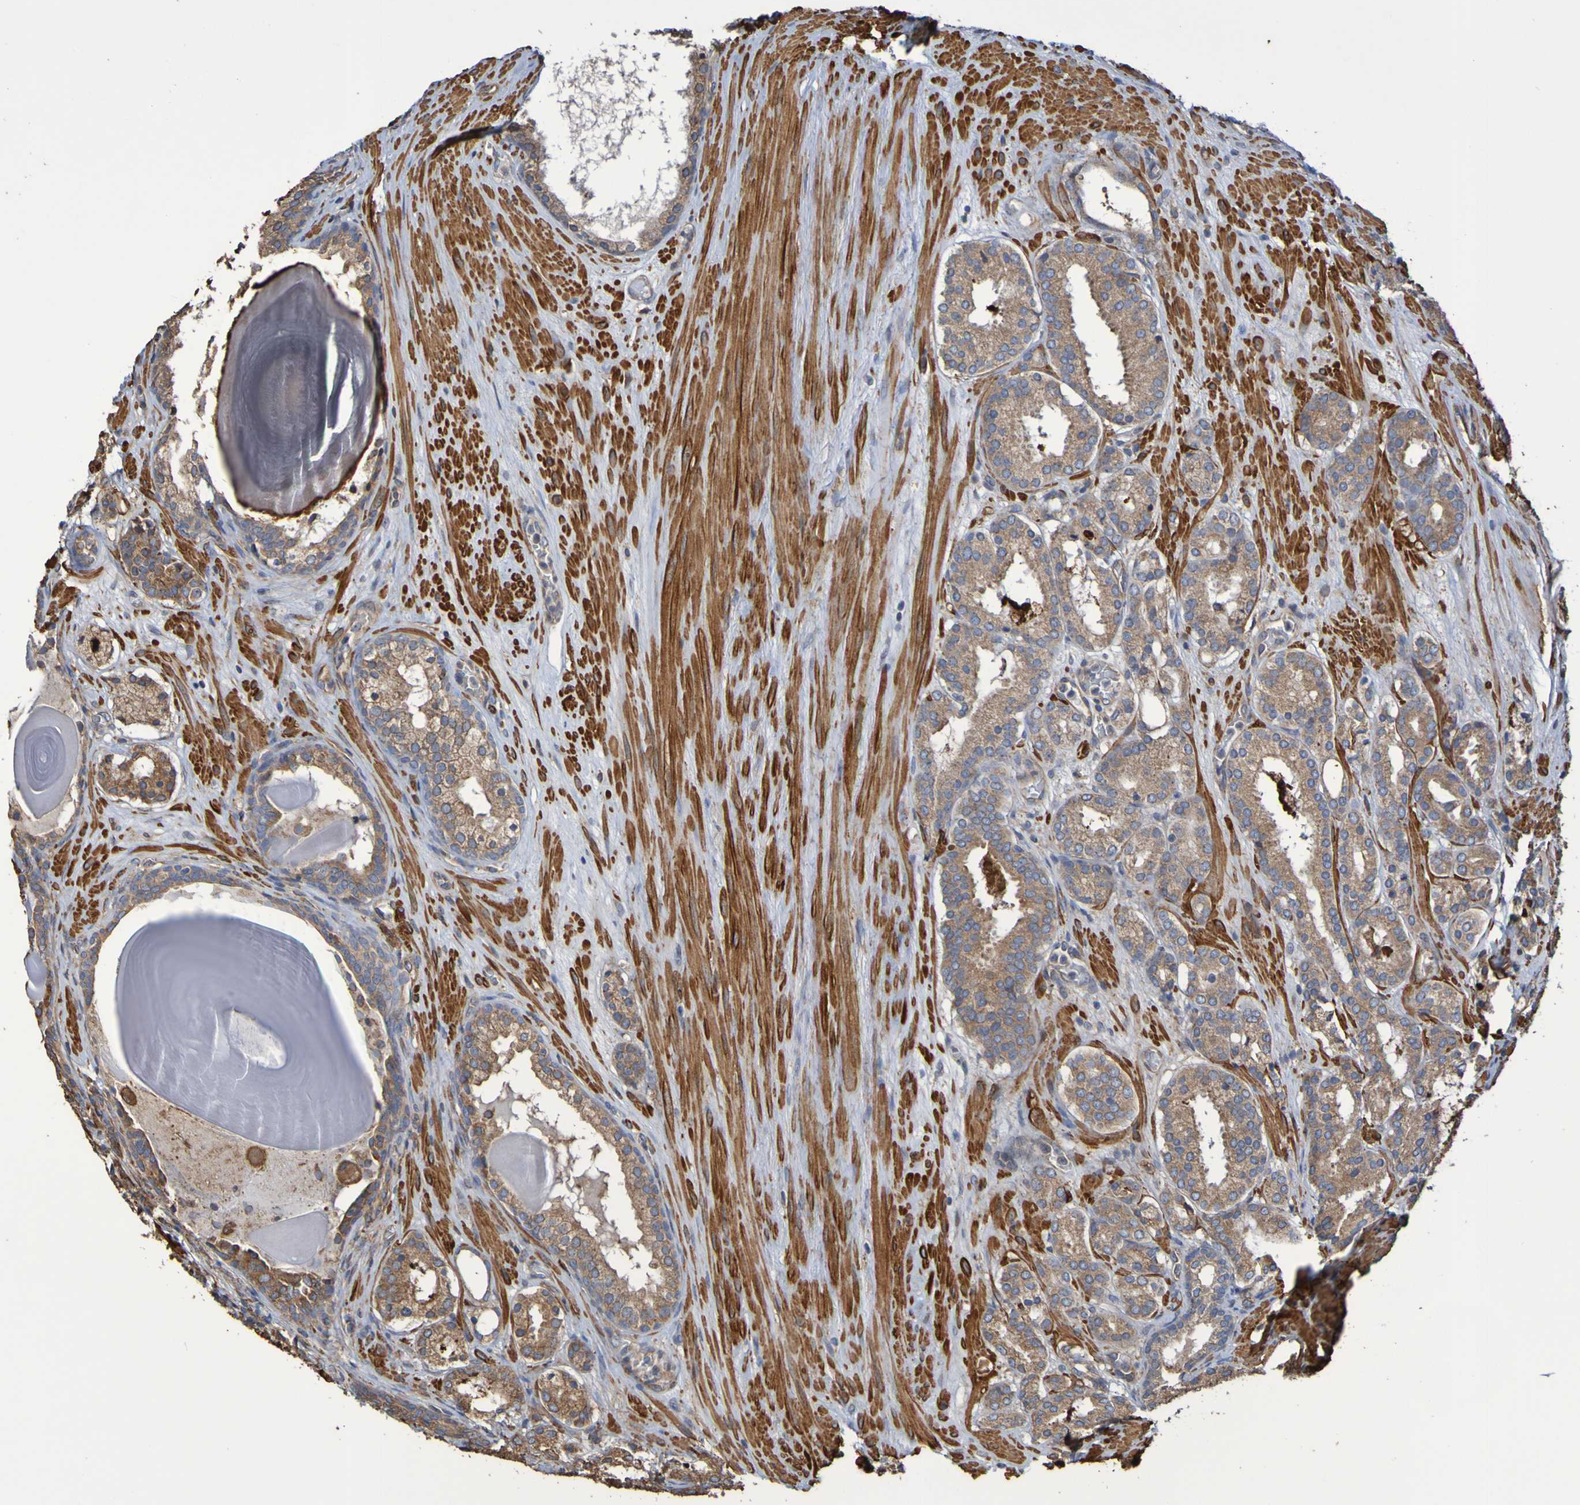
{"staining": {"intensity": "weak", "quantity": ">75%", "location": "cytoplasmic/membranous"}, "tissue": "prostate cancer", "cell_type": "Tumor cells", "image_type": "cancer", "snomed": [{"axis": "morphology", "description": "Adenocarcinoma, Low grade"}, {"axis": "topography", "description": "Prostate"}], "caption": "Weak cytoplasmic/membranous expression is present in about >75% of tumor cells in low-grade adenocarcinoma (prostate).", "gene": "RAB11A", "patient": {"sex": "male", "age": 69}}